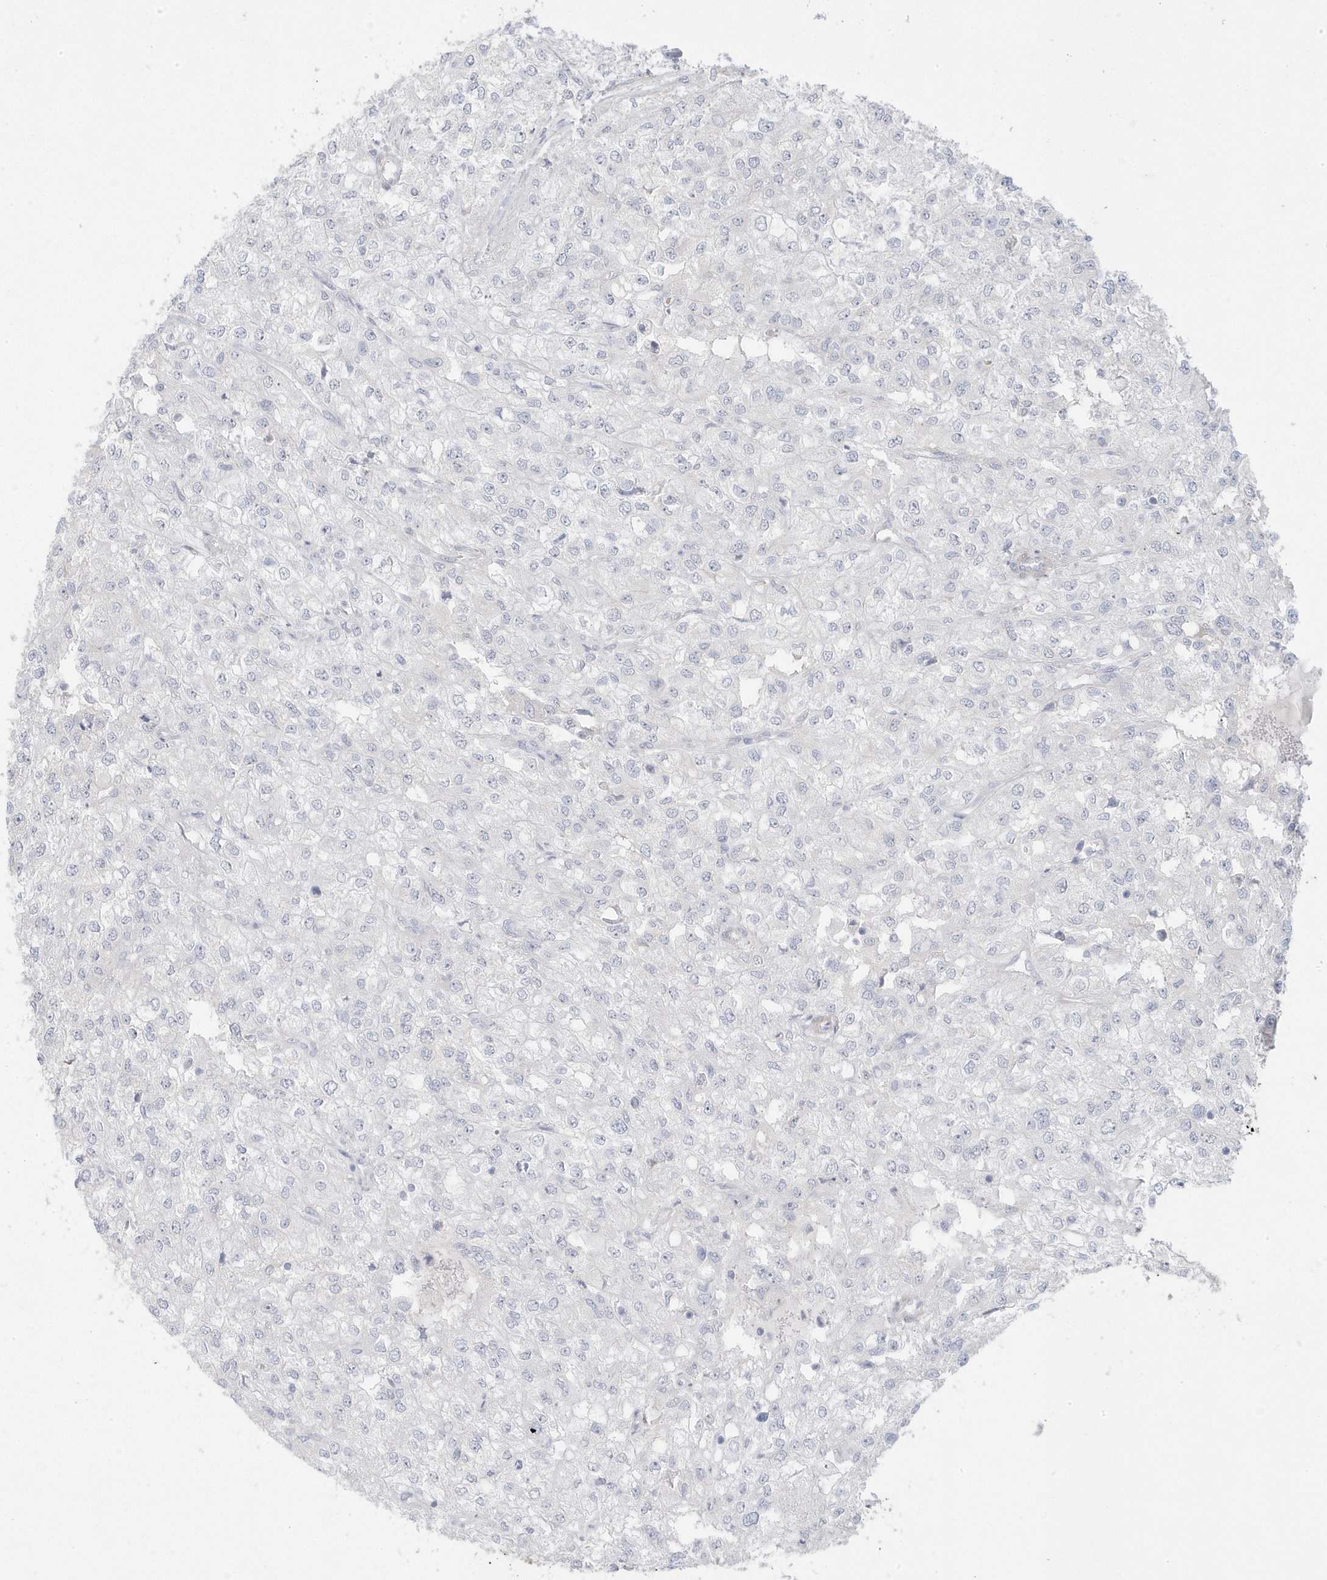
{"staining": {"intensity": "negative", "quantity": "none", "location": "none"}, "tissue": "renal cancer", "cell_type": "Tumor cells", "image_type": "cancer", "snomed": [{"axis": "morphology", "description": "Adenocarcinoma, NOS"}, {"axis": "topography", "description": "Kidney"}], "caption": "Immunohistochemistry (IHC) histopathology image of neoplastic tissue: human adenocarcinoma (renal) stained with DAB (3,3'-diaminobenzidine) demonstrates no significant protein positivity in tumor cells.", "gene": "GTPBP6", "patient": {"sex": "female", "age": 54}}